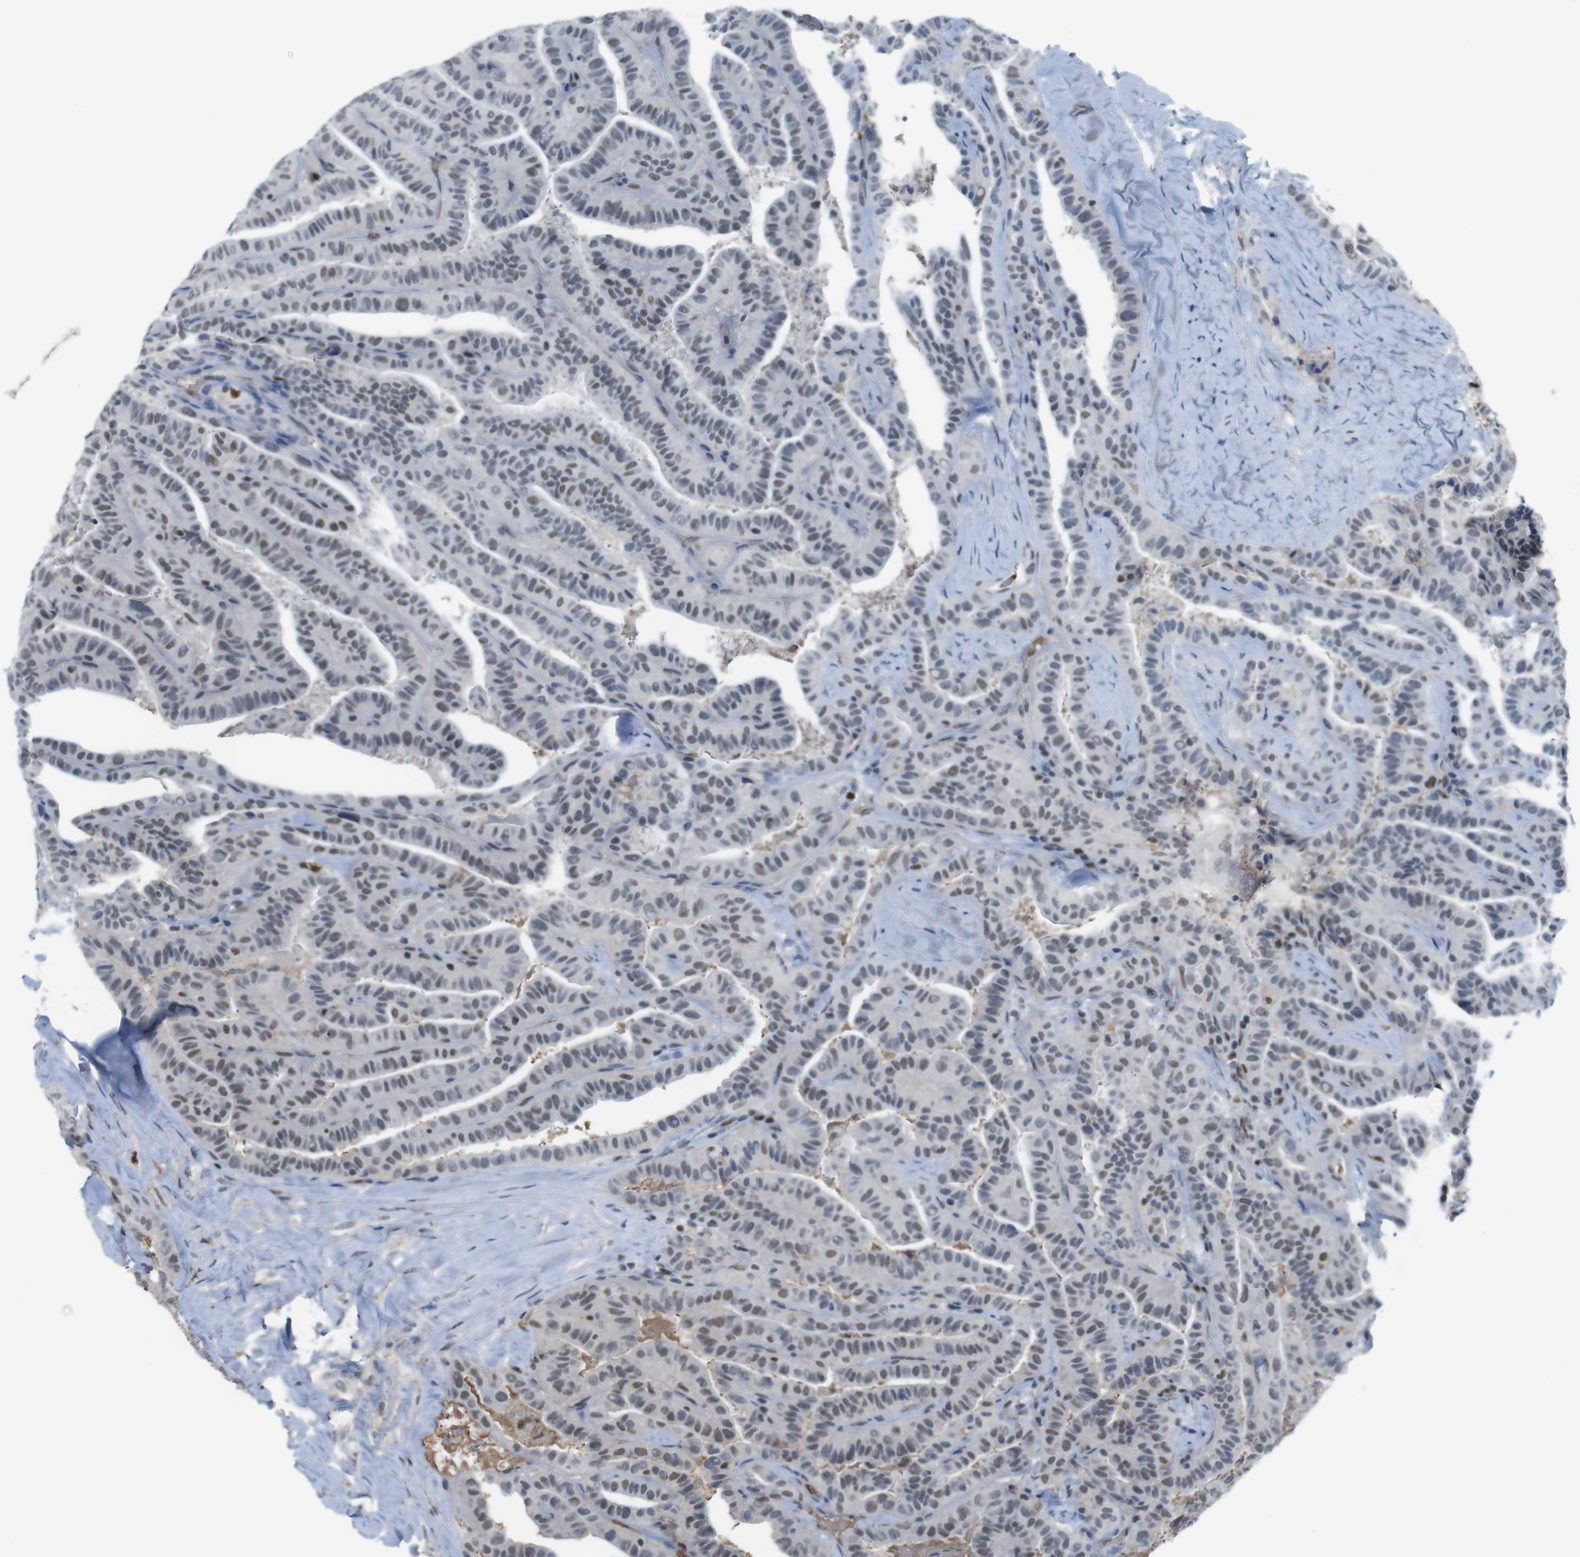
{"staining": {"intensity": "moderate", "quantity": "25%-75%", "location": "nuclear"}, "tissue": "thyroid cancer", "cell_type": "Tumor cells", "image_type": "cancer", "snomed": [{"axis": "morphology", "description": "Papillary adenocarcinoma, NOS"}, {"axis": "topography", "description": "Thyroid gland"}], "caption": "IHC (DAB (3,3'-diaminobenzidine)) staining of human thyroid cancer exhibits moderate nuclear protein expression in about 25%-75% of tumor cells. Nuclei are stained in blue.", "gene": "SUB1", "patient": {"sex": "male", "age": 77}}